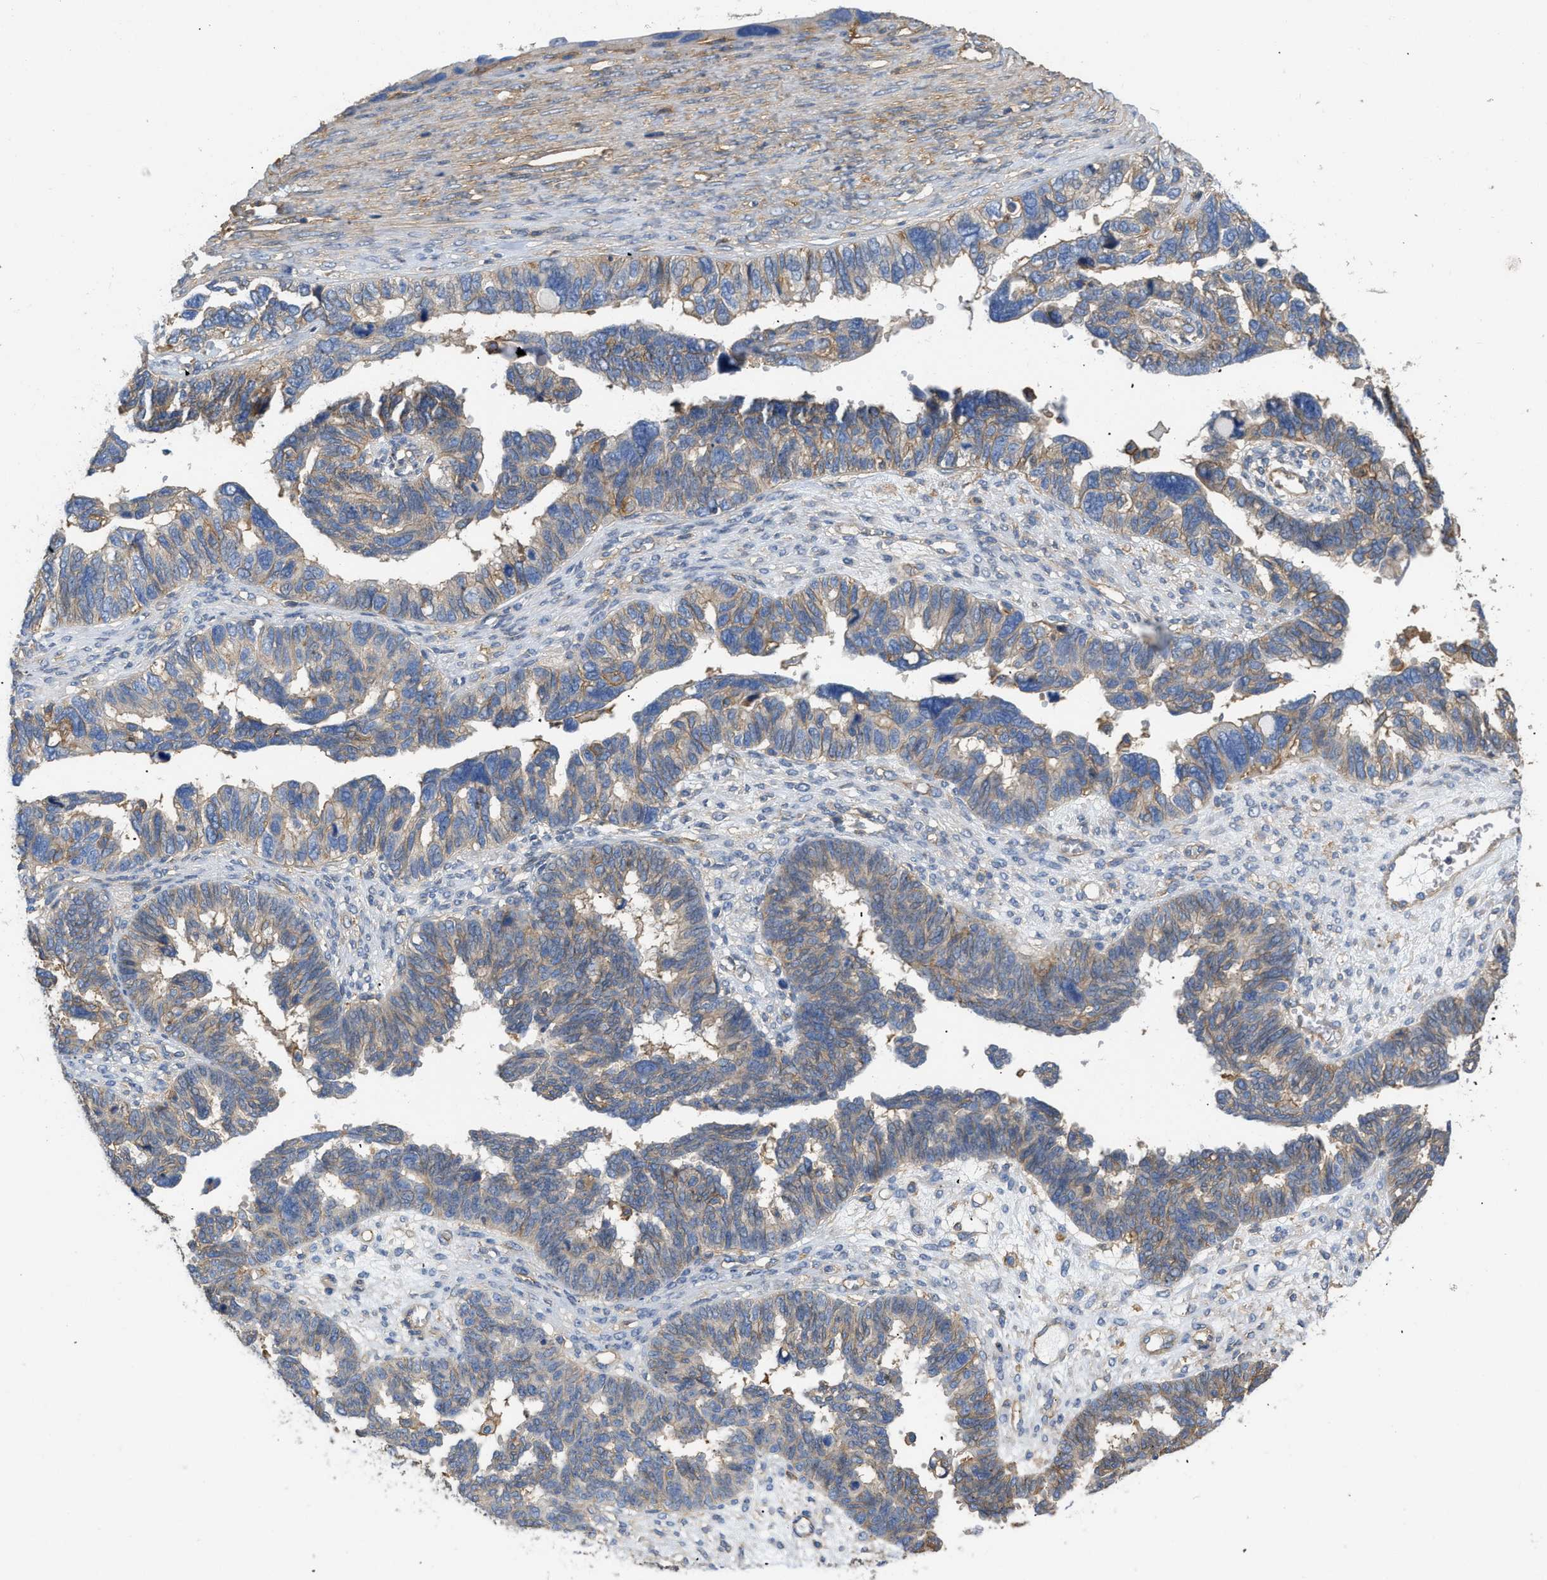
{"staining": {"intensity": "moderate", "quantity": "25%-75%", "location": "cytoplasmic/membranous"}, "tissue": "ovarian cancer", "cell_type": "Tumor cells", "image_type": "cancer", "snomed": [{"axis": "morphology", "description": "Cystadenocarcinoma, serous, NOS"}, {"axis": "topography", "description": "Ovary"}], "caption": "Immunohistochemistry (IHC) image of neoplastic tissue: serous cystadenocarcinoma (ovarian) stained using IHC exhibits medium levels of moderate protein expression localized specifically in the cytoplasmic/membranous of tumor cells, appearing as a cytoplasmic/membranous brown color.", "gene": "GNB4", "patient": {"sex": "female", "age": 79}}